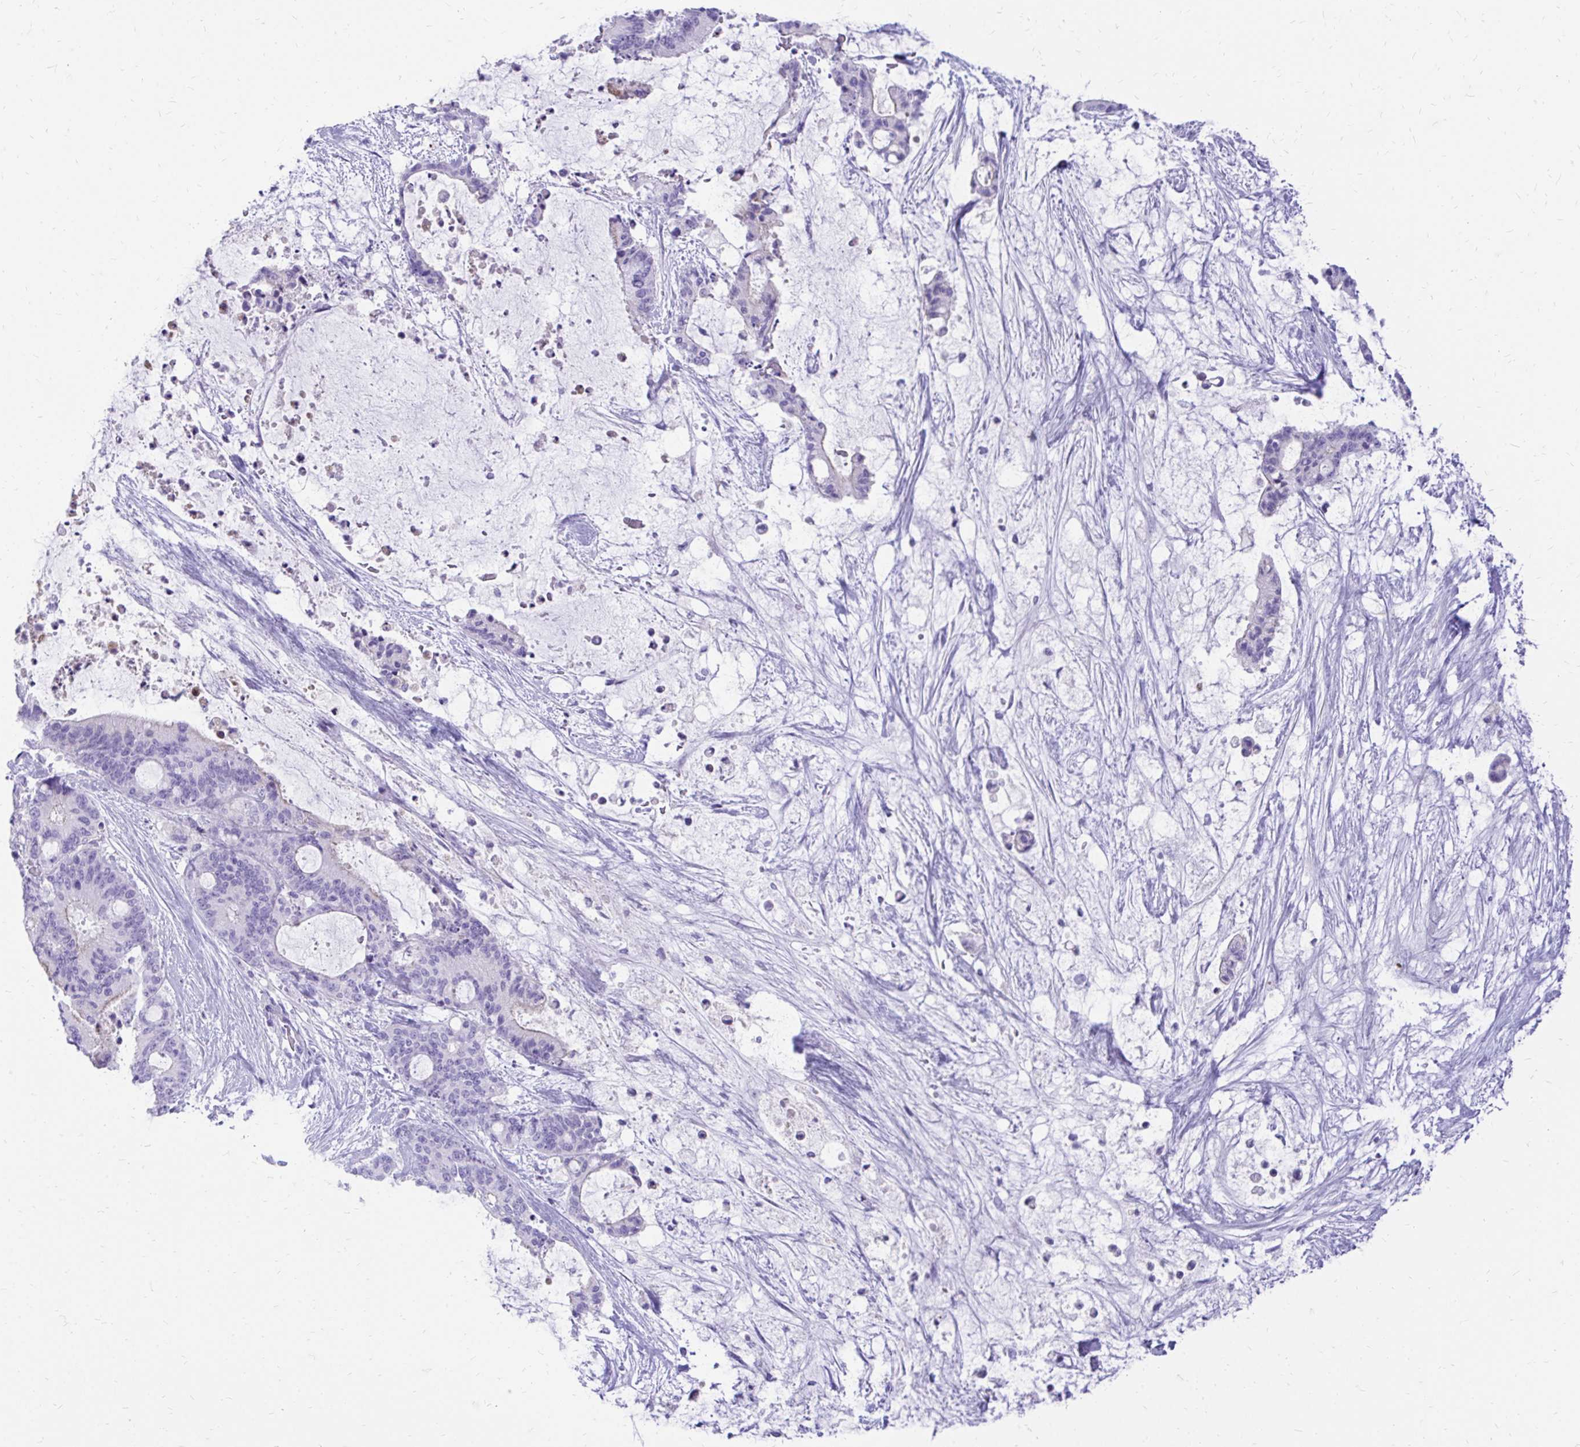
{"staining": {"intensity": "negative", "quantity": "none", "location": "none"}, "tissue": "liver cancer", "cell_type": "Tumor cells", "image_type": "cancer", "snomed": [{"axis": "morphology", "description": "Normal tissue, NOS"}, {"axis": "morphology", "description": "Cholangiocarcinoma"}, {"axis": "topography", "description": "Liver"}, {"axis": "topography", "description": "Peripheral nerve tissue"}], "caption": "Immunohistochemistry histopathology image of neoplastic tissue: human cholangiocarcinoma (liver) stained with DAB shows no significant protein positivity in tumor cells.", "gene": "SIGLEC11", "patient": {"sex": "female", "age": 73}}